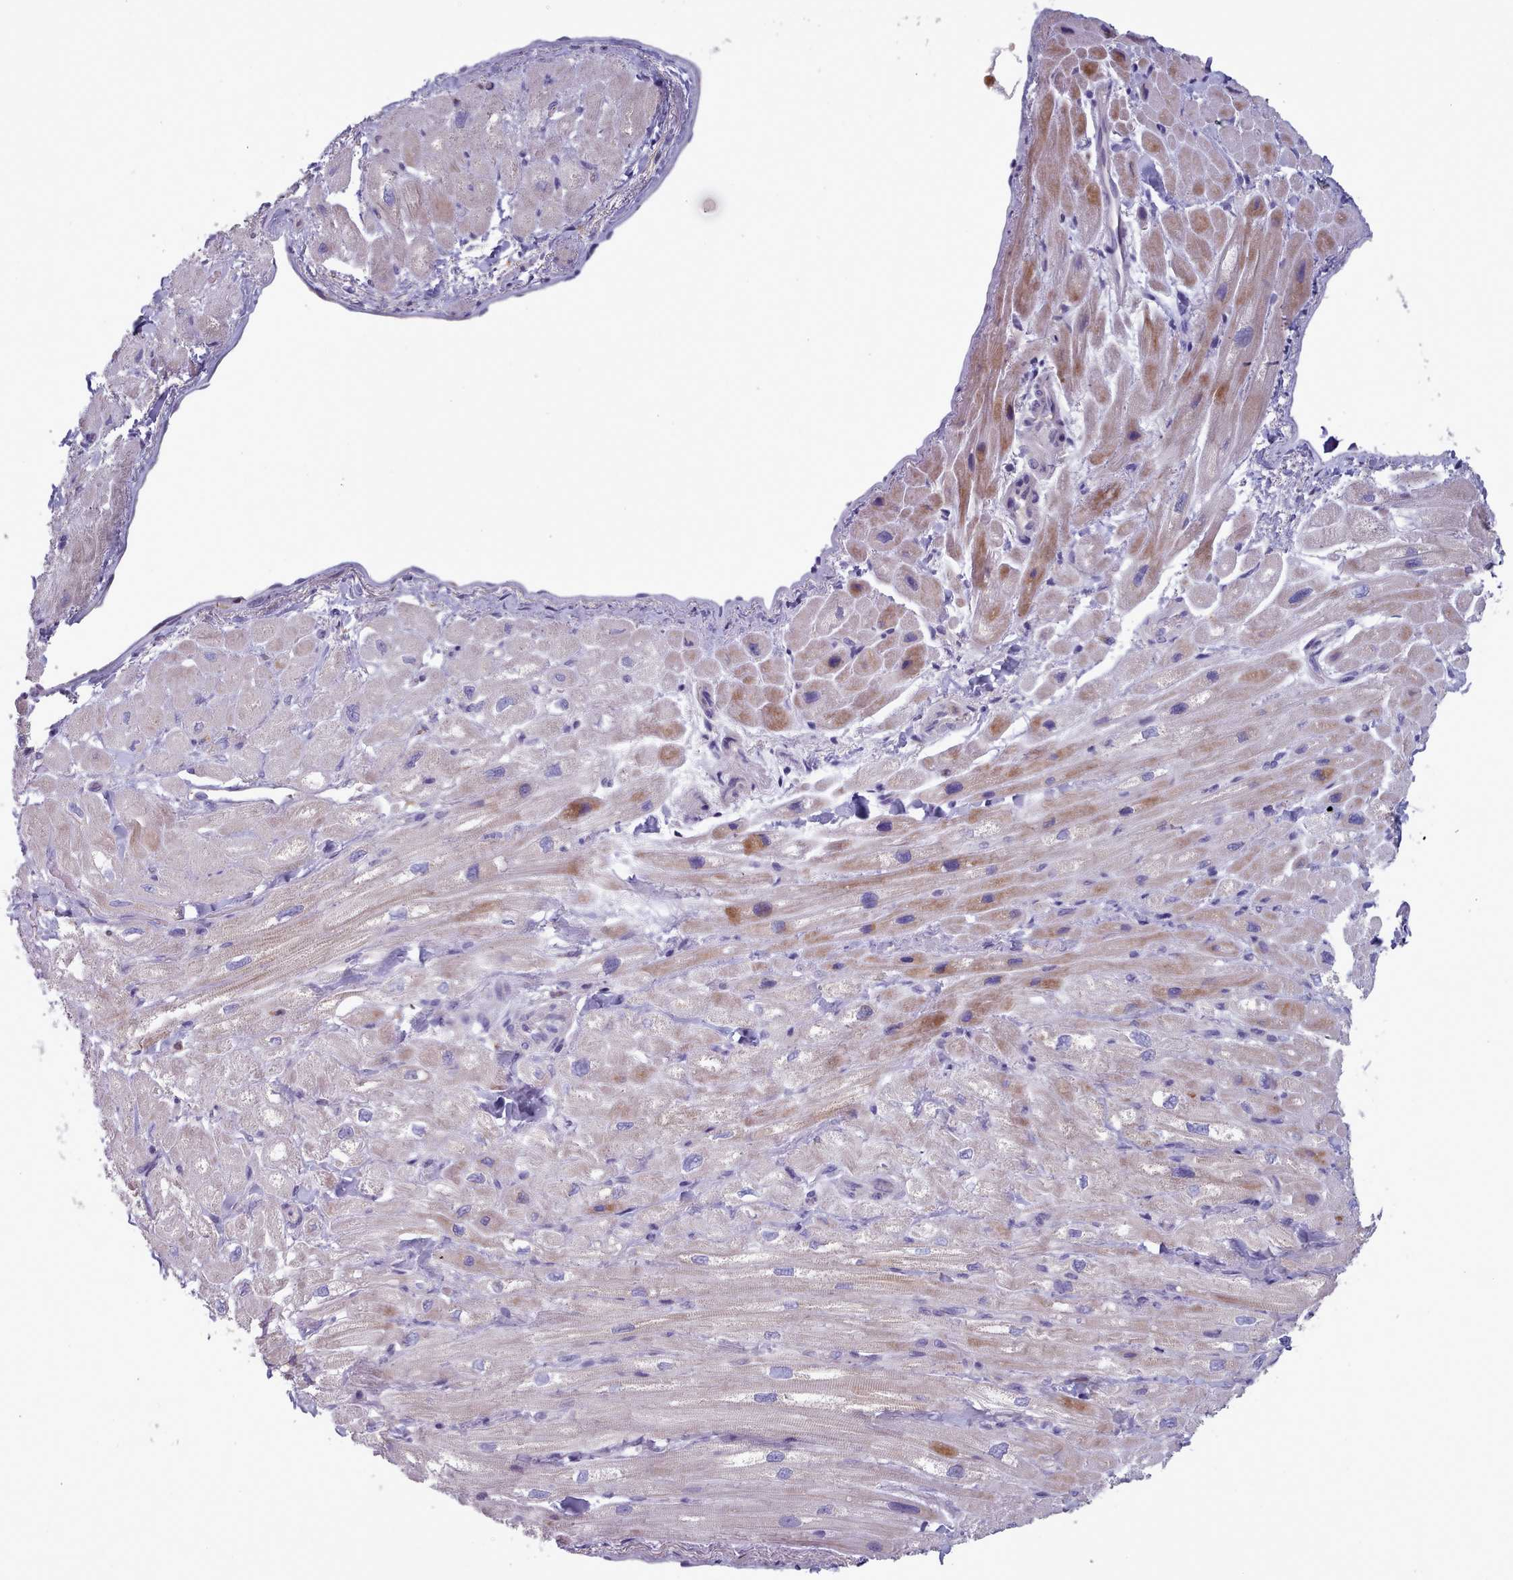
{"staining": {"intensity": "moderate", "quantity": "<25%", "location": "cytoplasmic/membranous"}, "tissue": "heart muscle", "cell_type": "Cardiomyocytes", "image_type": "normal", "snomed": [{"axis": "morphology", "description": "Normal tissue, NOS"}, {"axis": "topography", "description": "Heart"}], "caption": "IHC (DAB) staining of normal heart muscle displays moderate cytoplasmic/membranous protein staining in about <25% of cardiomyocytes.", "gene": "RAC1", "patient": {"sex": "male", "age": 65}}